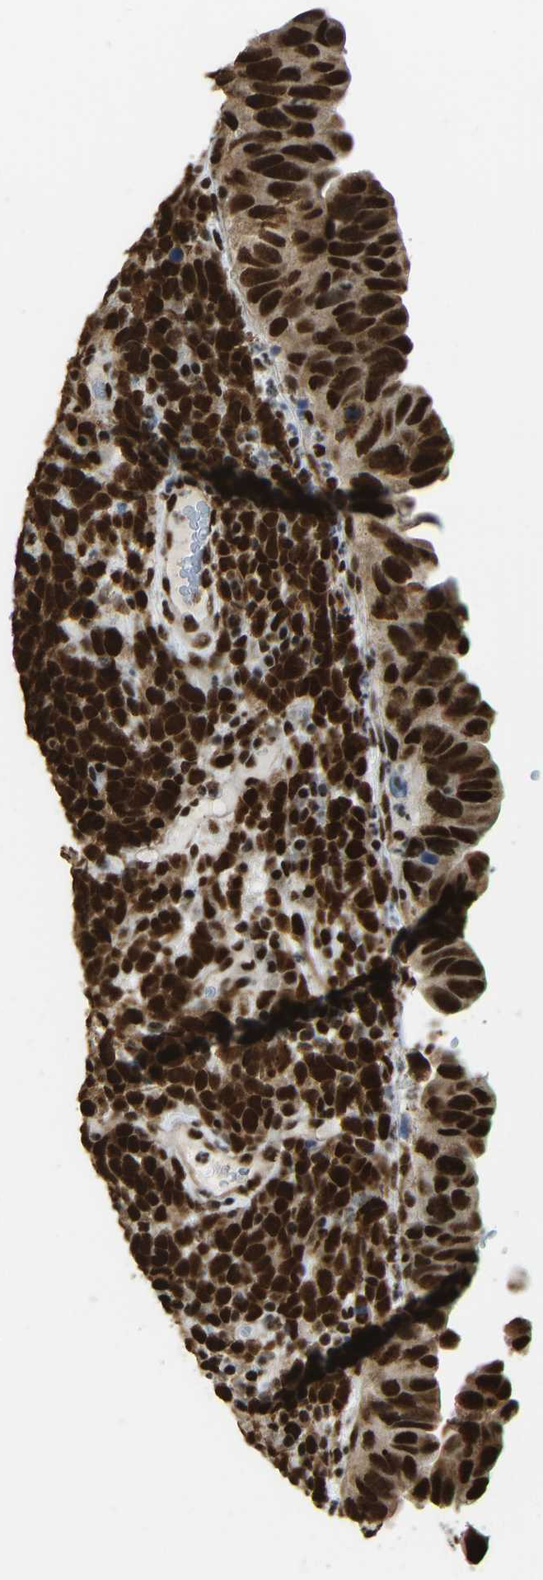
{"staining": {"intensity": "strong", "quantity": ">75%", "location": "cytoplasmic/membranous,nuclear"}, "tissue": "urothelial cancer", "cell_type": "Tumor cells", "image_type": "cancer", "snomed": [{"axis": "morphology", "description": "Urothelial carcinoma, High grade"}, {"axis": "topography", "description": "Urinary bladder"}], "caption": "A high-resolution image shows IHC staining of high-grade urothelial carcinoma, which shows strong cytoplasmic/membranous and nuclear staining in about >75% of tumor cells.", "gene": "ZSCAN20", "patient": {"sex": "female", "age": 82}}